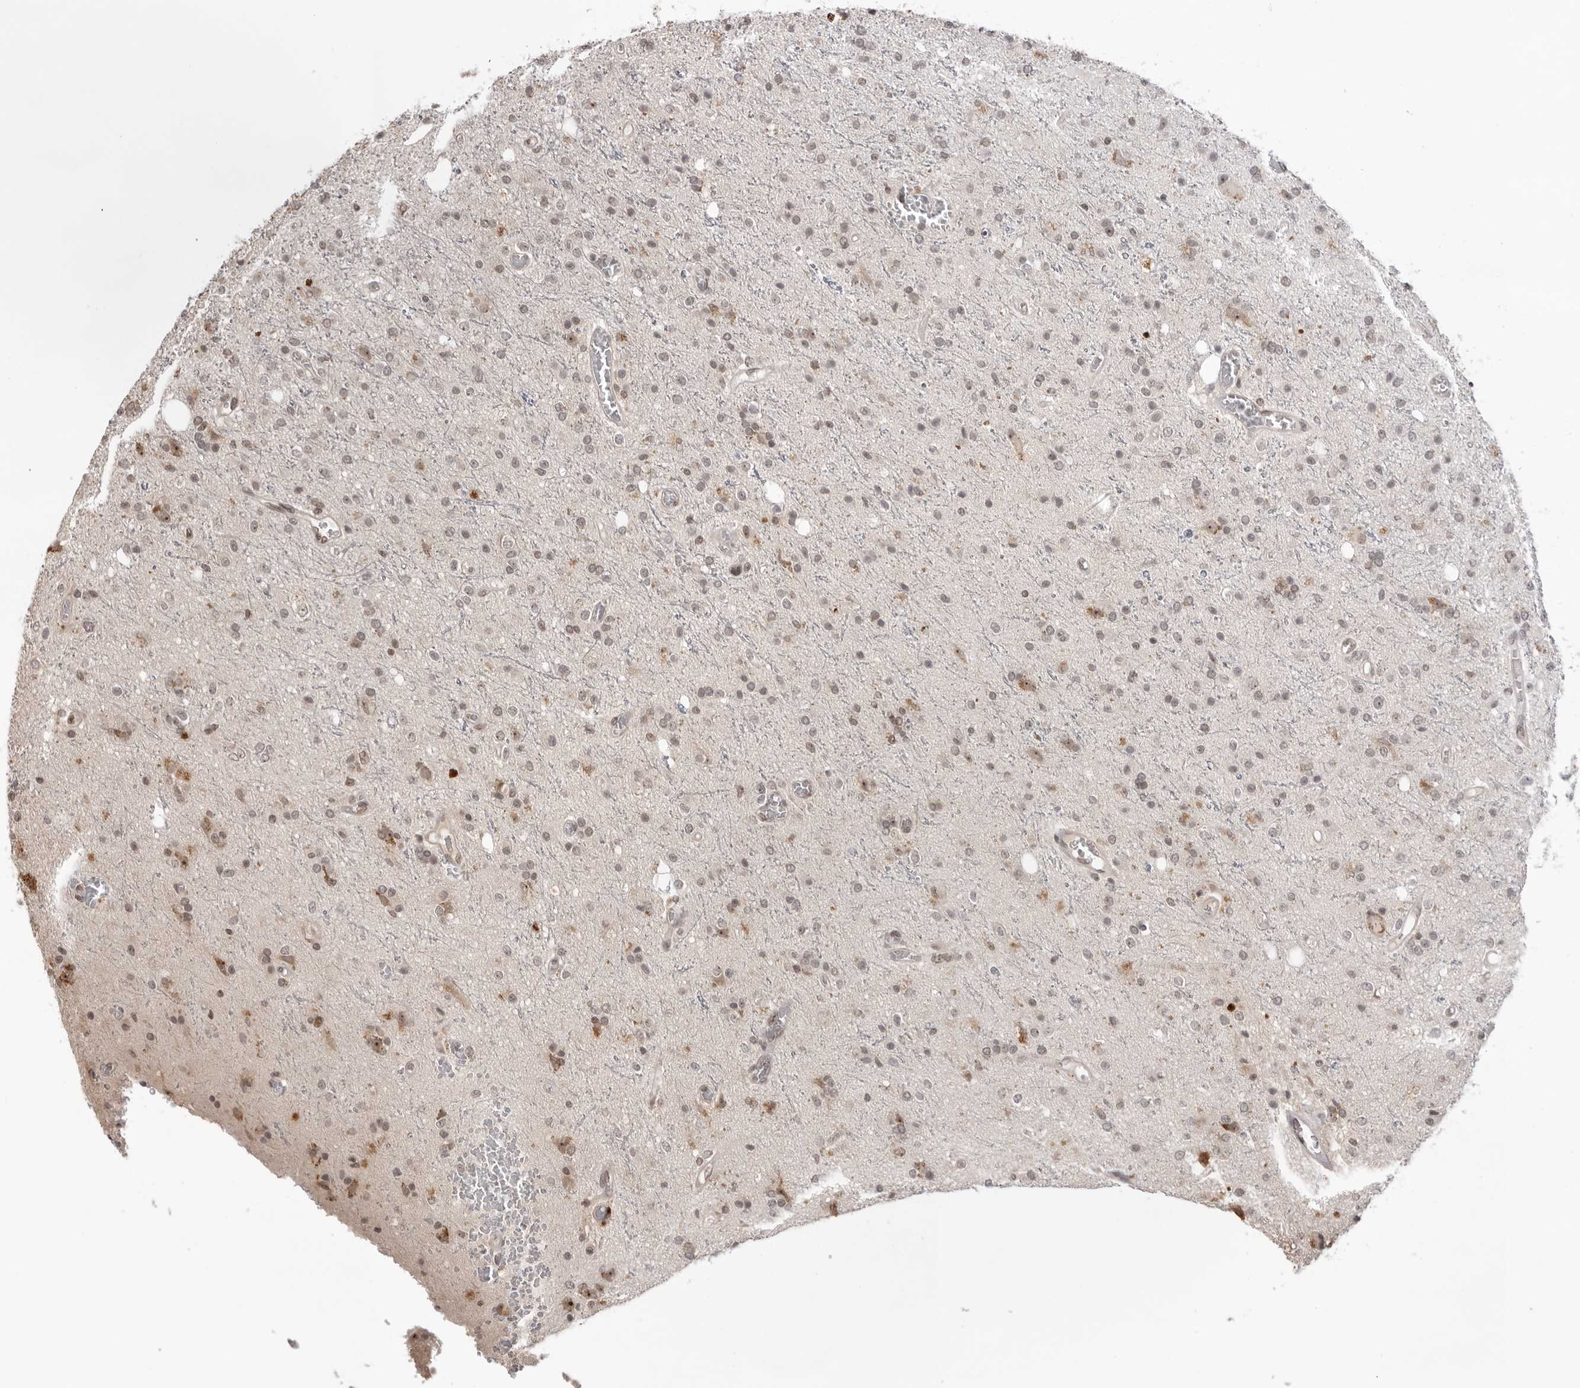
{"staining": {"intensity": "weak", "quantity": "25%-75%", "location": "nuclear"}, "tissue": "glioma", "cell_type": "Tumor cells", "image_type": "cancer", "snomed": [{"axis": "morphology", "description": "Glioma, malignant, High grade"}, {"axis": "topography", "description": "Brain"}], "caption": "Protein expression analysis of human high-grade glioma (malignant) reveals weak nuclear positivity in approximately 25%-75% of tumor cells.", "gene": "EXOSC10", "patient": {"sex": "male", "age": 47}}